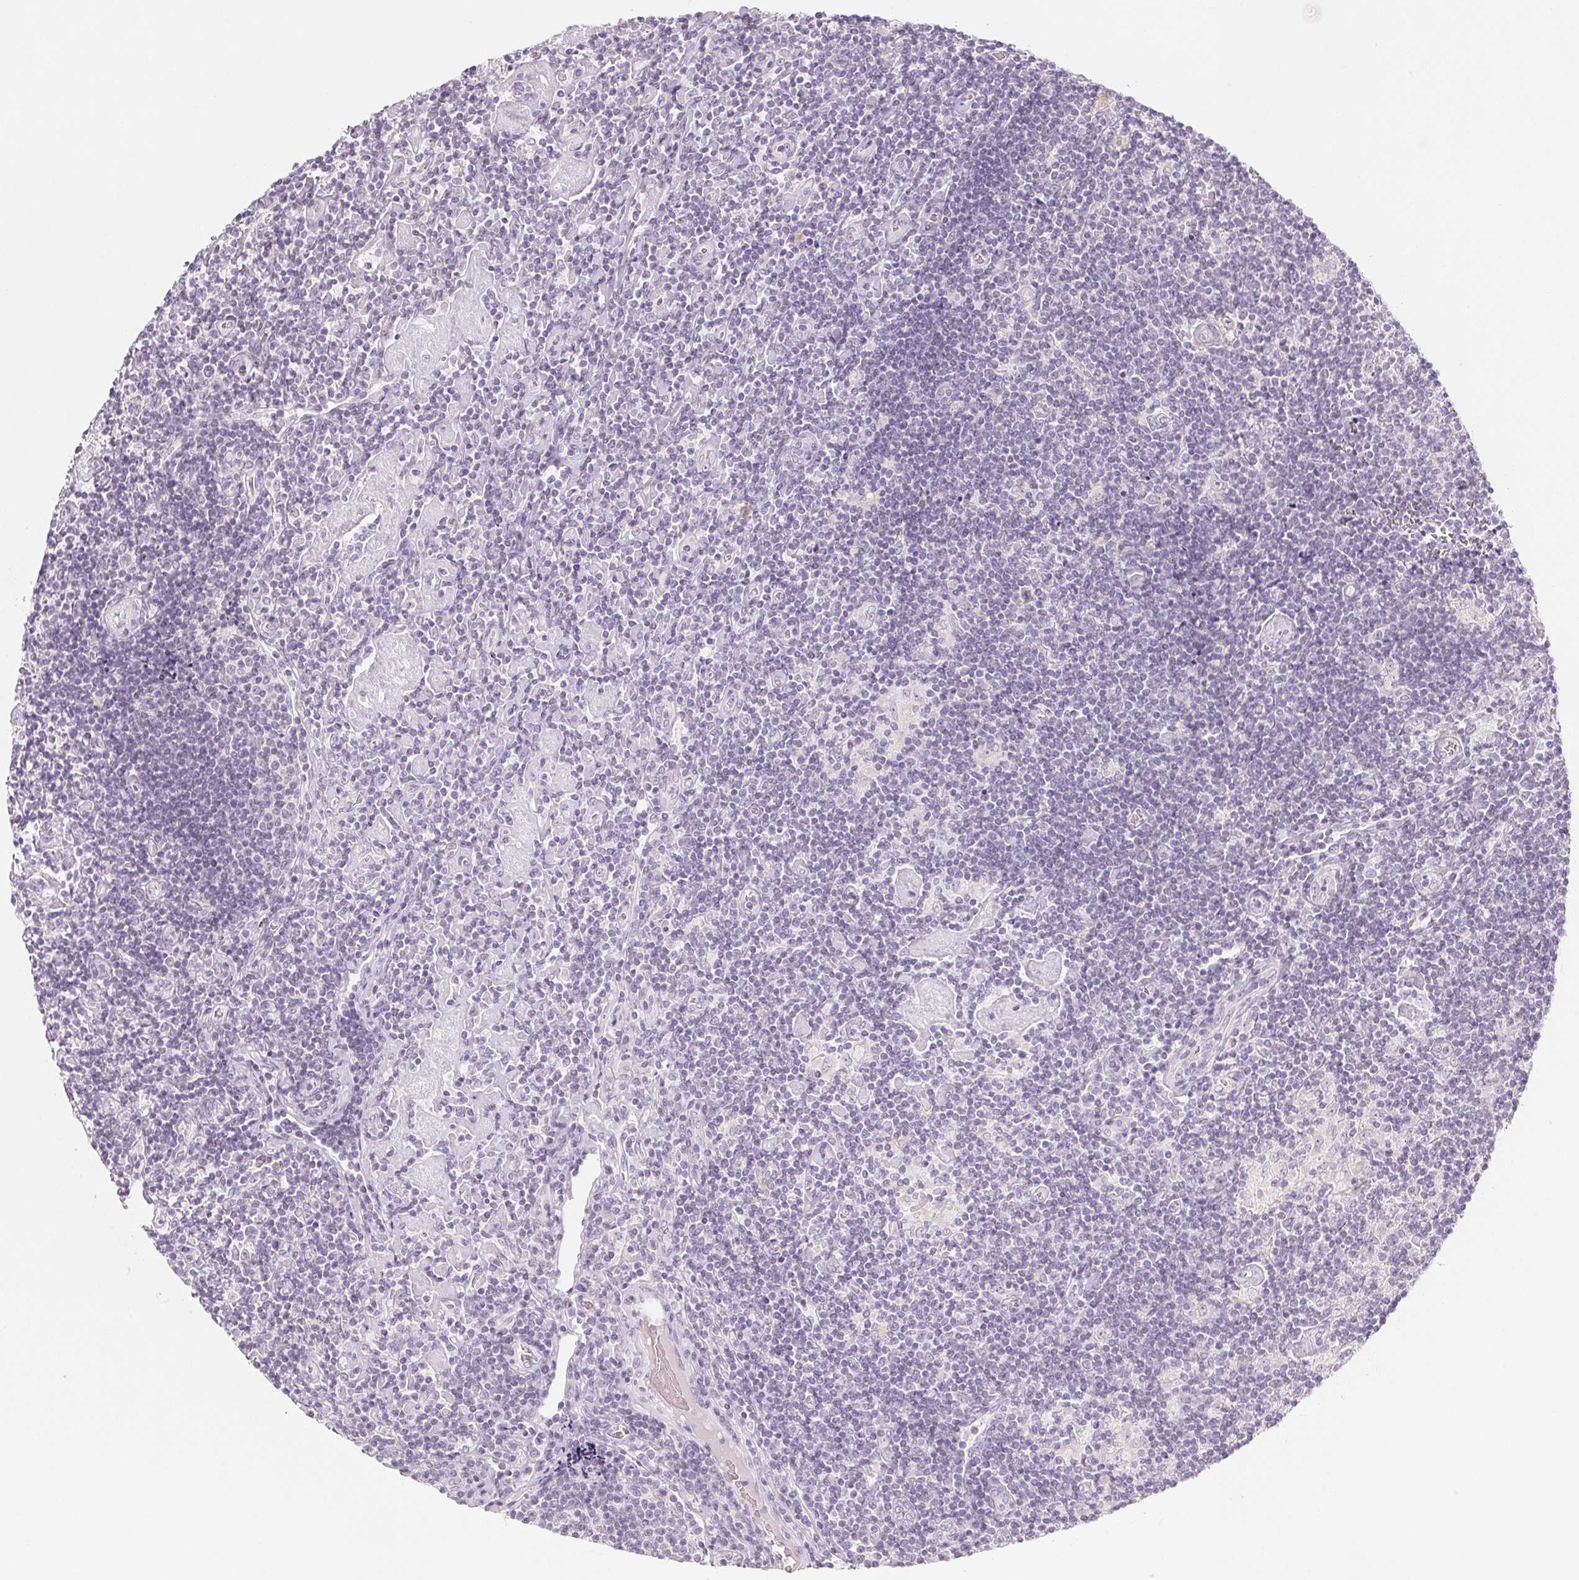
{"staining": {"intensity": "negative", "quantity": "none", "location": "none"}, "tissue": "lymphoma", "cell_type": "Tumor cells", "image_type": "cancer", "snomed": [{"axis": "morphology", "description": "Hodgkin's disease, NOS"}, {"axis": "topography", "description": "Lymph node"}], "caption": "DAB immunohistochemical staining of lymphoma demonstrates no significant positivity in tumor cells.", "gene": "EHHADH", "patient": {"sex": "male", "age": 40}}